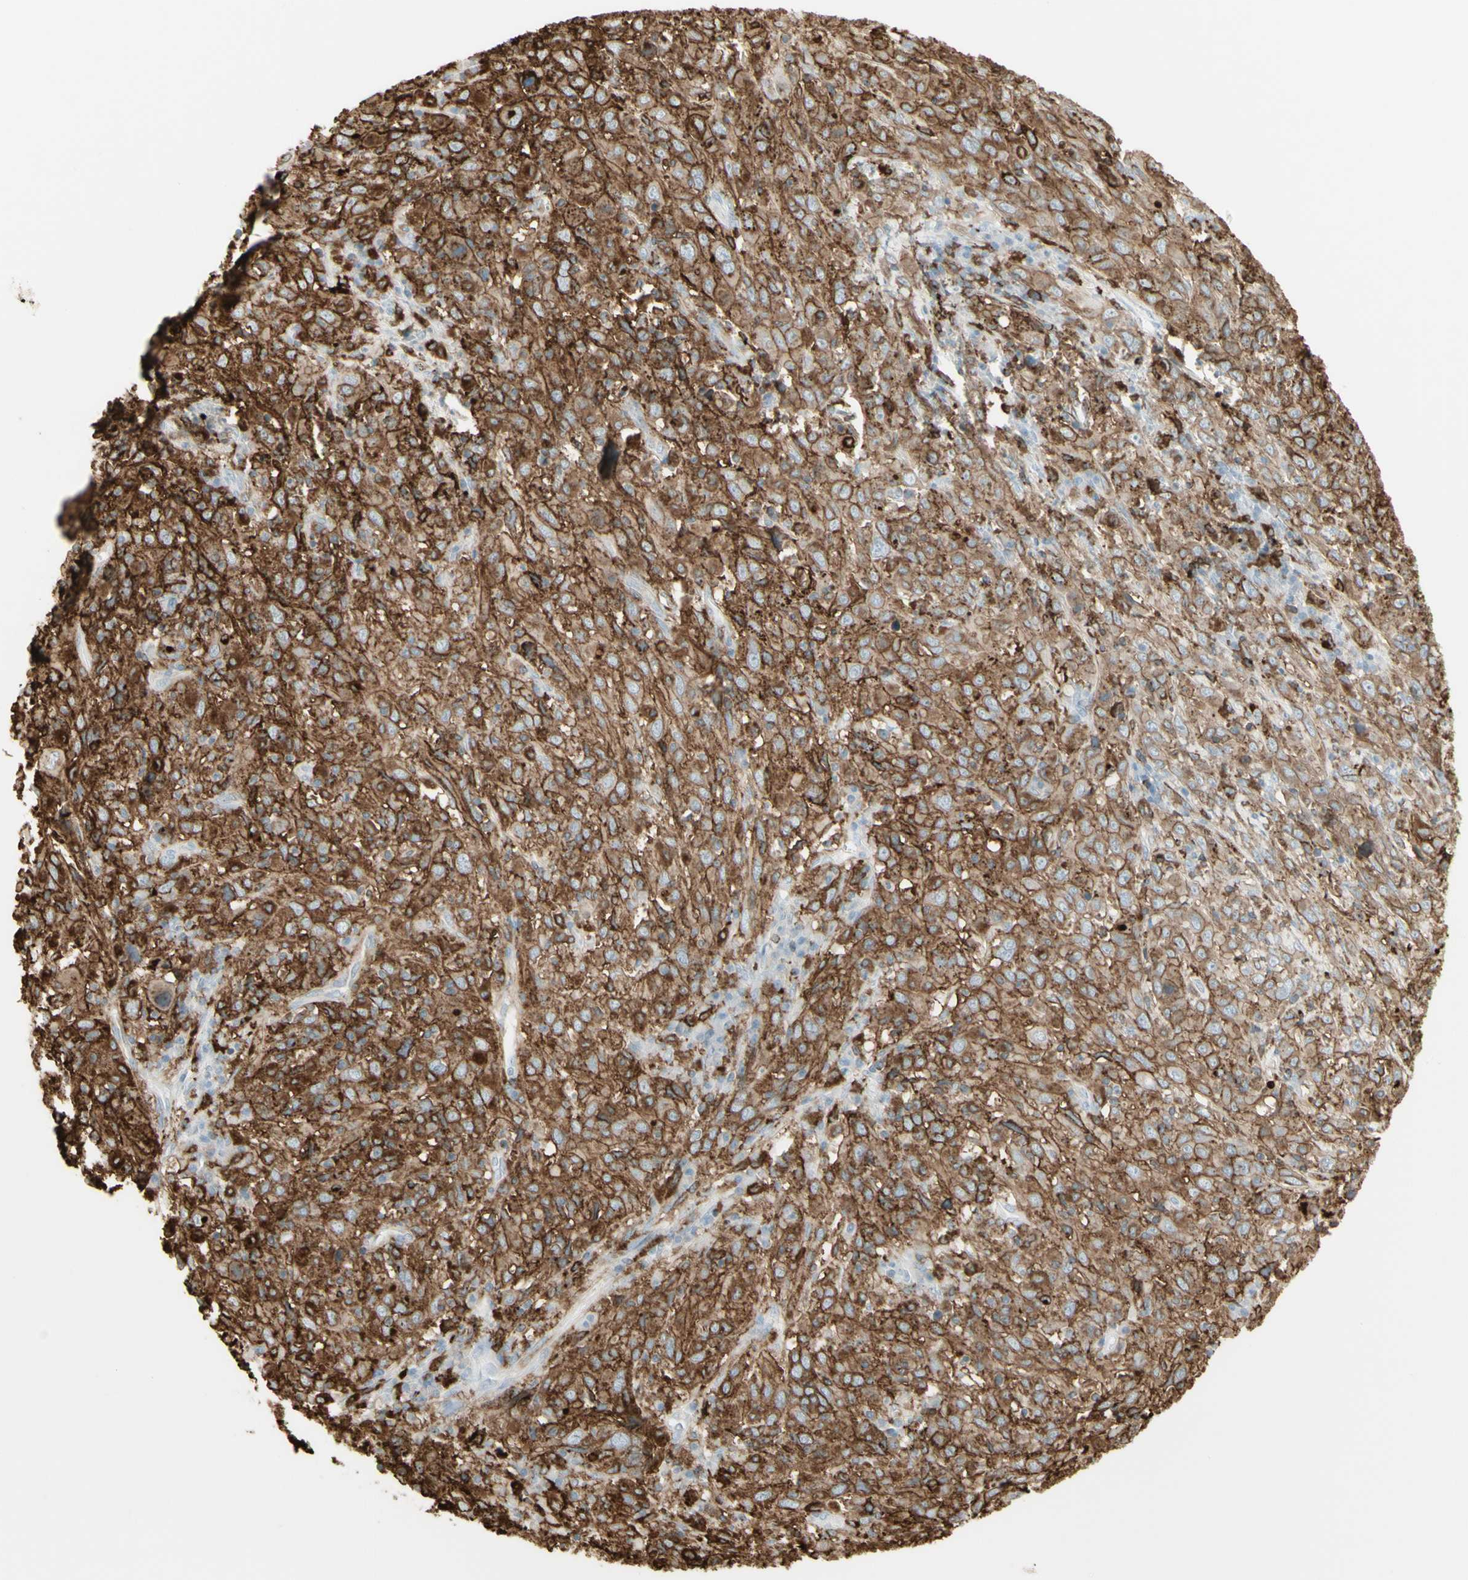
{"staining": {"intensity": "moderate", "quantity": ">75%", "location": "cytoplasmic/membranous"}, "tissue": "cervical cancer", "cell_type": "Tumor cells", "image_type": "cancer", "snomed": [{"axis": "morphology", "description": "Squamous cell carcinoma, NOS"}, {"axis": "topography", "description": "Cervix"}], "caption": "Immunohistochemistry photomicrograph of neoplastic tissue: squamous cell carcinoma (cervical) stained using IHC exhibits medium levels of moderate protein expression localized specifically in the cytoplasmic/membranous of tumor cells, appearing as a cytoplasmic/membranous brown color.", "gene": "HLA-DPB1", "patient": {"sex": "female", "age": 46}}